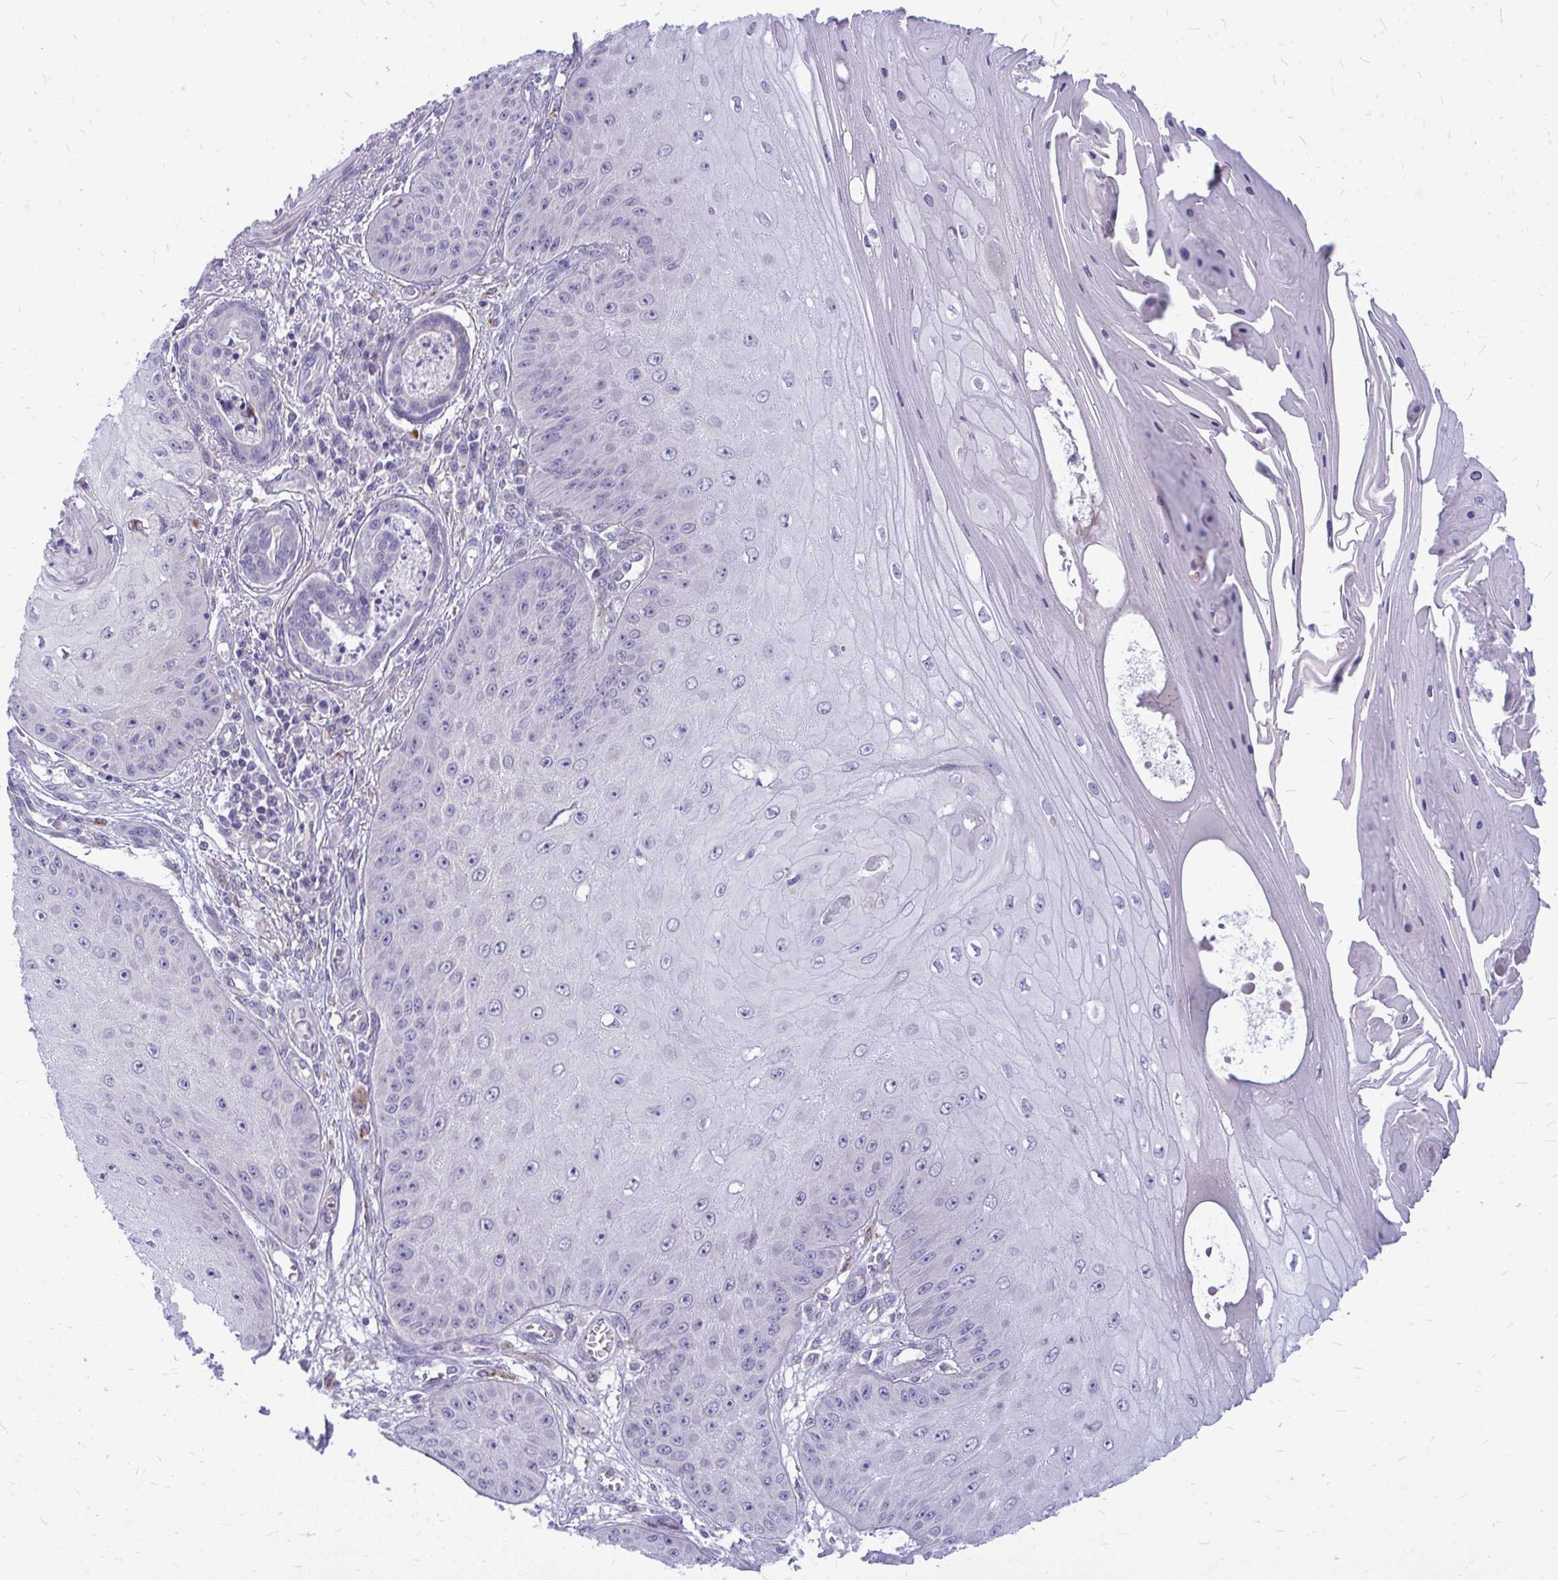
{"staining": {"intensity": "negative", "quantity": "none", "location": "none"}, "tissue": "skin cancer", "cell_type": "Tumor cells", "image_type": "cancer", "snomed": [{"axis": "morphology", "description": "Squamous cell carcinoma, NOS"}, {"axis": "topography", "description": "Skin"}], "caption": "Immunohistochemical staining of skin cancer (squamous cell carcinoma) displays no significant expression in tumor cells.", "gene": "ZSCAN25", "patient": {"sex": "male", "age": 70}}